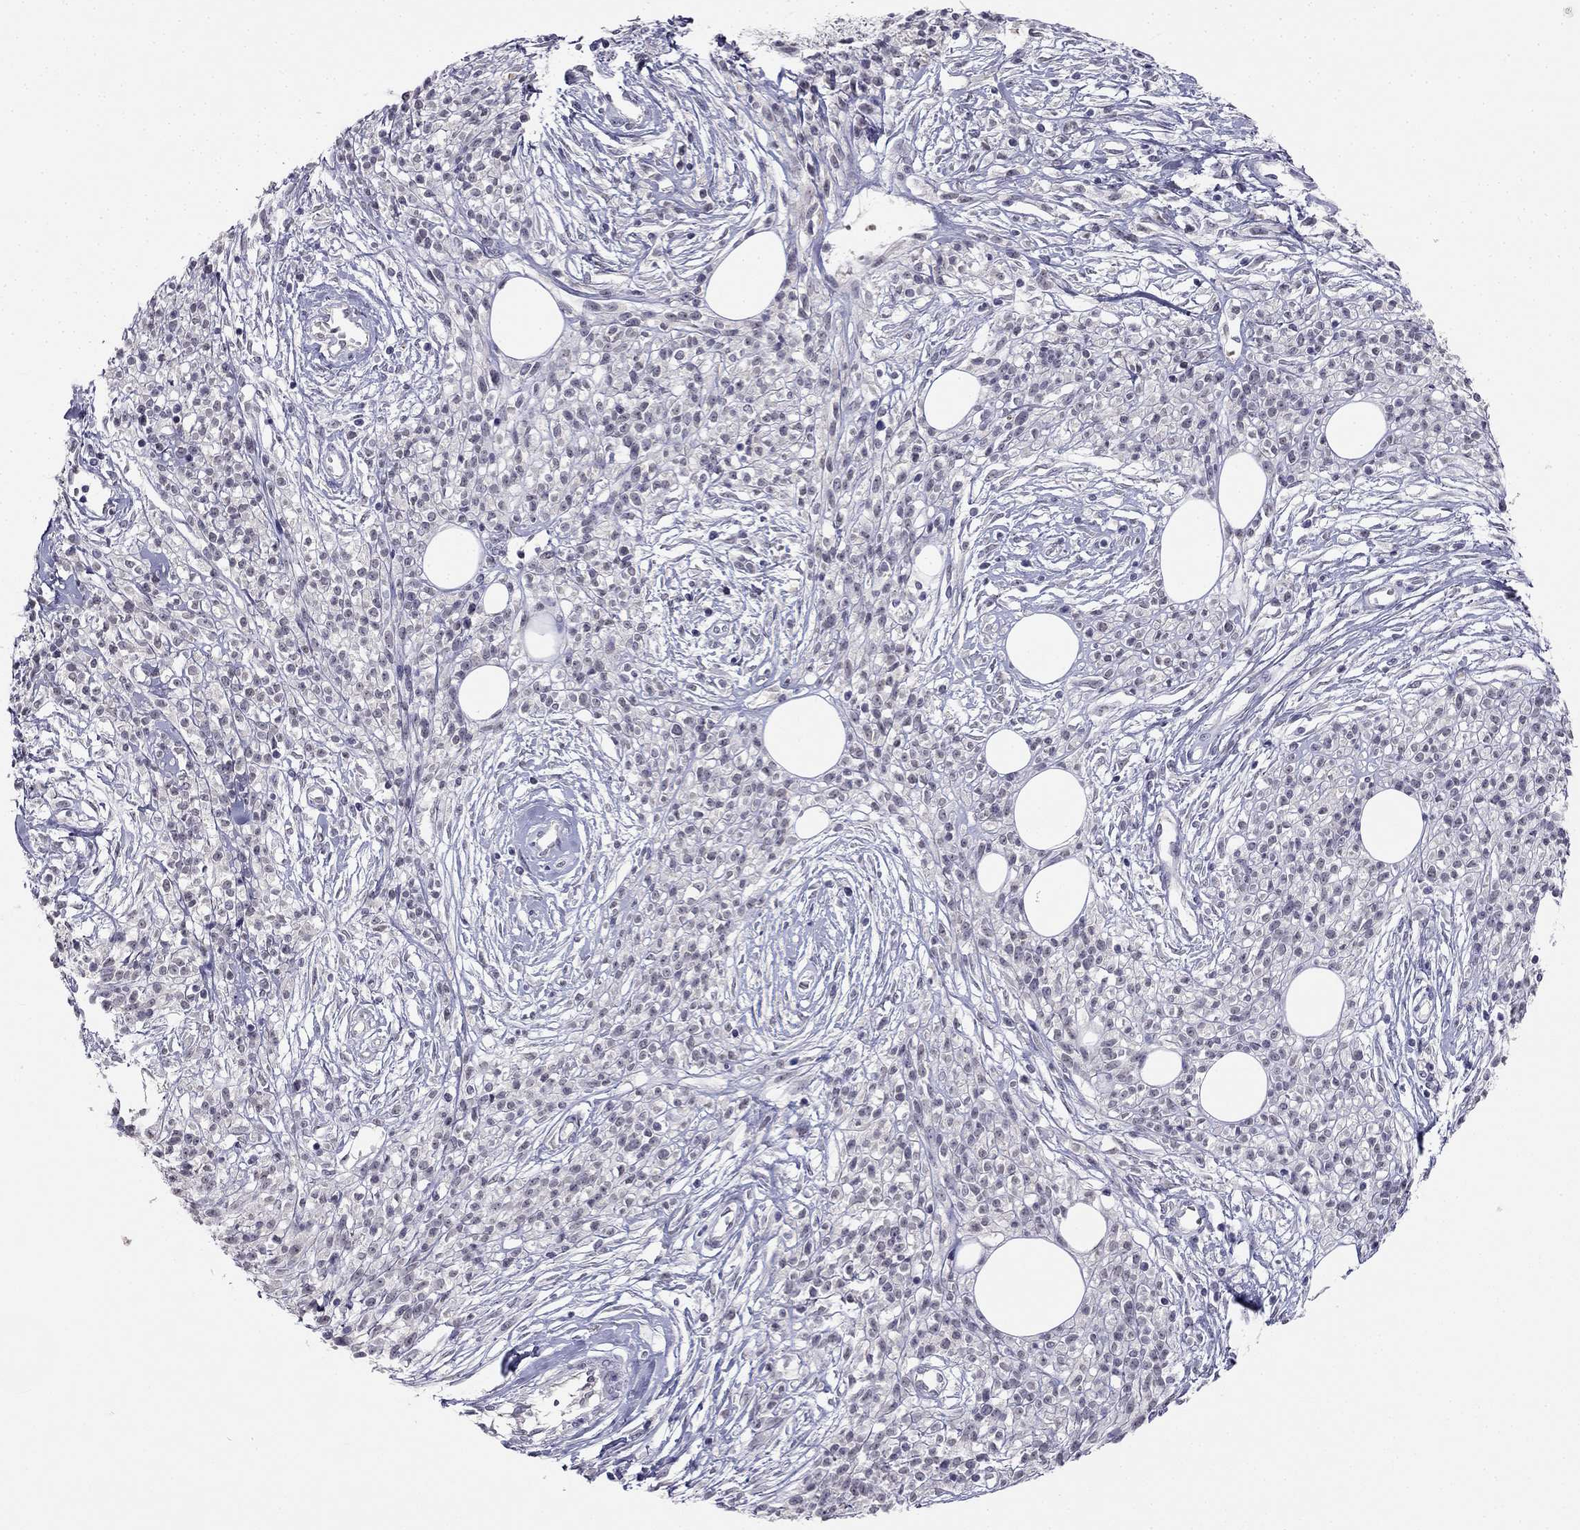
{"staining": {"intensity": "negative", "quantity": "none", "location": "none"}, "tissue": "melanoma", "cell_type": "Tumor cells", "image_type": "cancer", "snomed": [{"axis": "morphology", "description": "Malignant melanoma, NOS"}, {"axis": "topography", "description": "Skin"}, {"axis": "topography", "description": "Skin of trunk"}], "caption": "Human melanoma stained for a protein using immunohistochemistry displays no staining in tumor cells.", "gene": "C16orf89", "patient": {"sex": "male", "age": 74}}